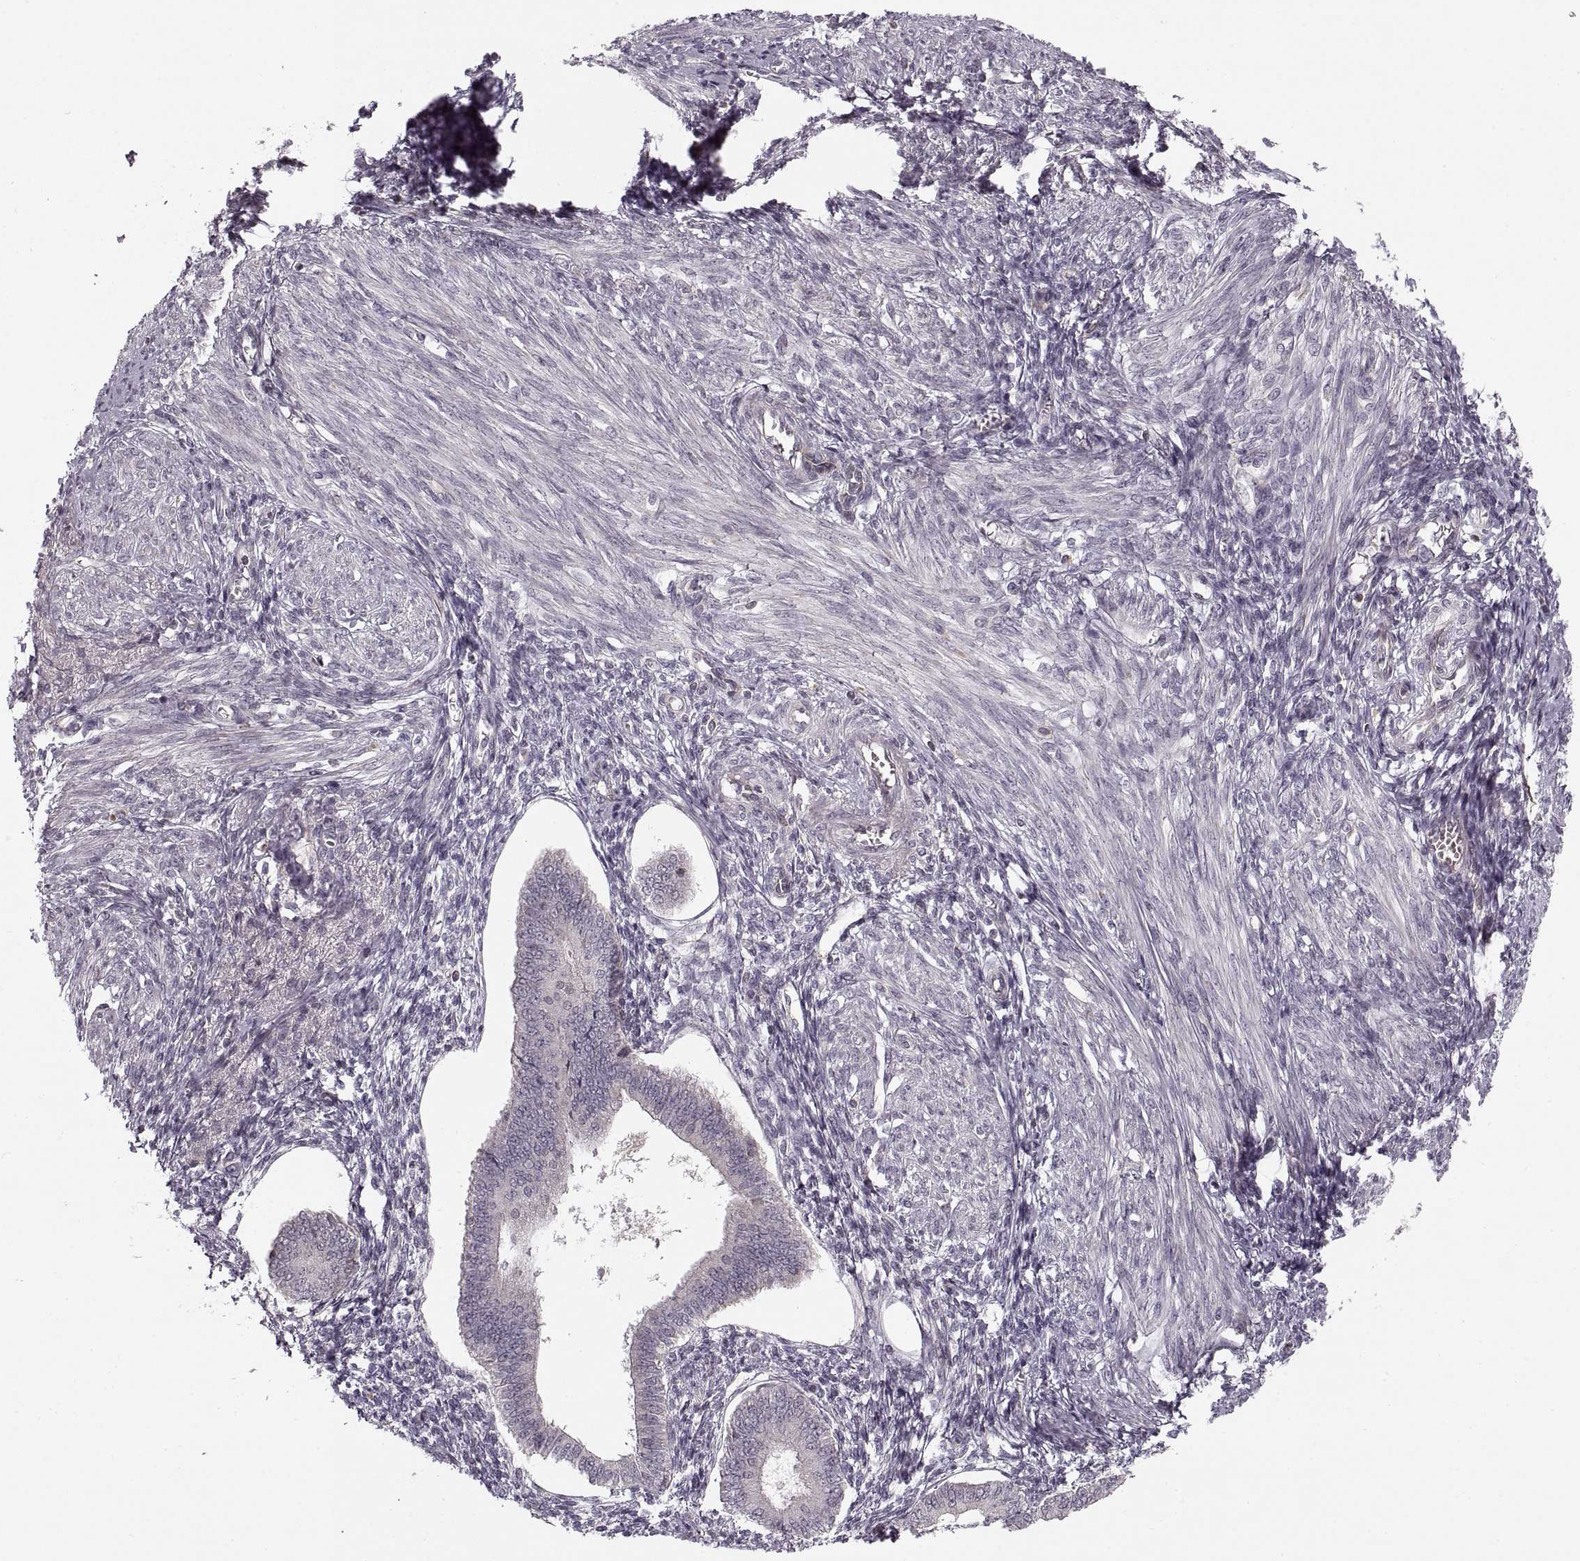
{"staining": {"intensity": "negative", "quantity": "none", "location": "none"}, "tissue": "endometrium", "cell_type": "Cells in endometrial stroma", "image_type": "normal", "snomed": [{"axis": "morphology", "description": "Normal tissue, NOS"}, {"axis": "topography", "description": "Endometrium"}], "caption": "High power microscopy micrograph of an immunohistochemistry (IHC) photomicrograph of normal endometrium, revealing no significant staining in cells in endometrial stroma. Brightfield microscopy of IHC stained with DAB (brown) and hematoxylin (blue), captured at high magnification.", "gene": "ASIC3", "patient": {"sex": "female", "age": 42}}